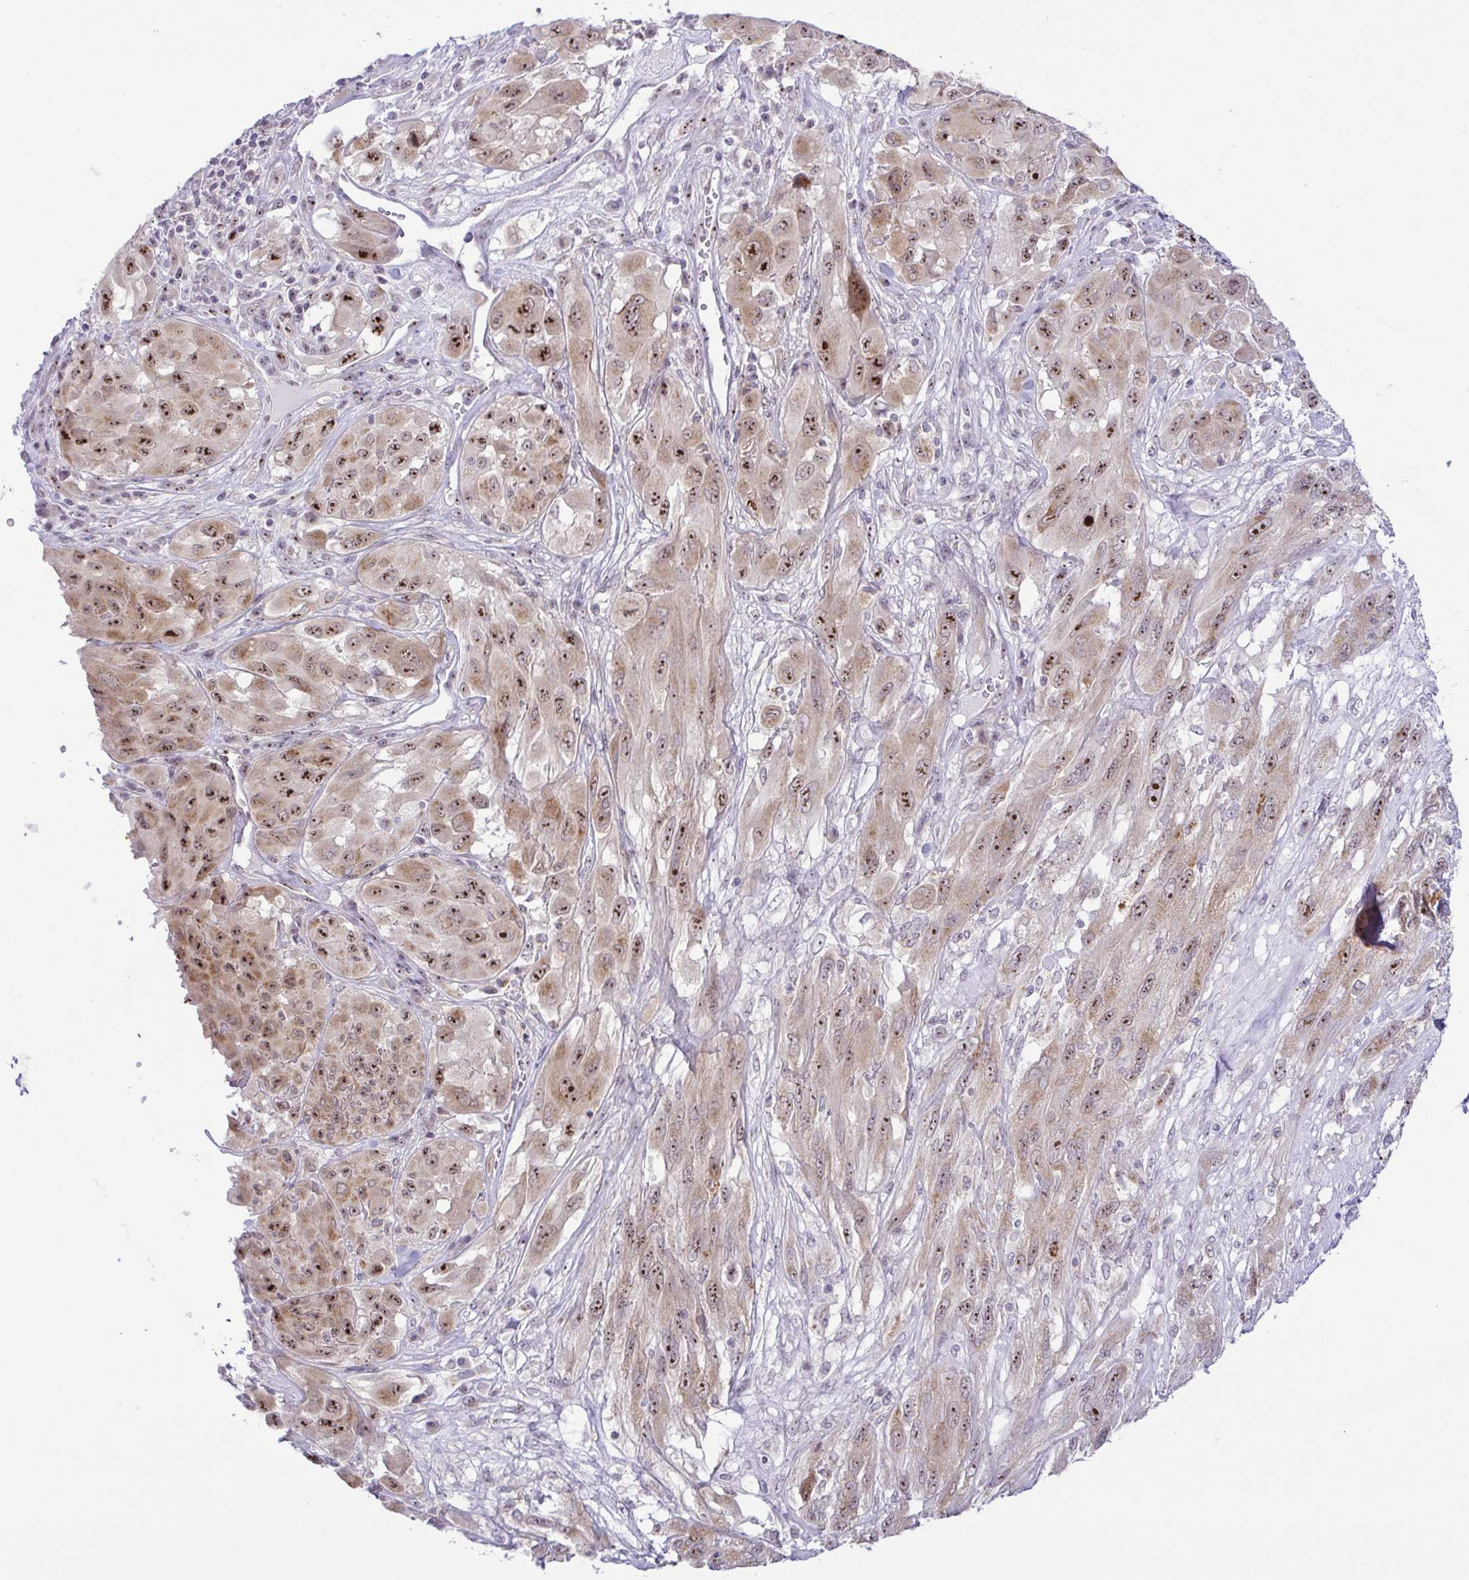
{"staining": {"intensity": "moderate", "quantity": "25%-75%", "location": "nuclear"}, "tissue": "melanoma", "cell_type": "Tumor cells", "image_type": "cancer", "snomed": [{"axis": "morphology", "description": "Malignant melanoma, NOS"}, {"axis": "topography", "description": "Skin"}], "caption": "About 25%-75% of tumor cells in malignant melanoma display moderate nuclear protein staining as visualized by brown immunohistochemical staining.", "gene": "RSL24D1", "patient": {"sex": "female", "age": 91}}